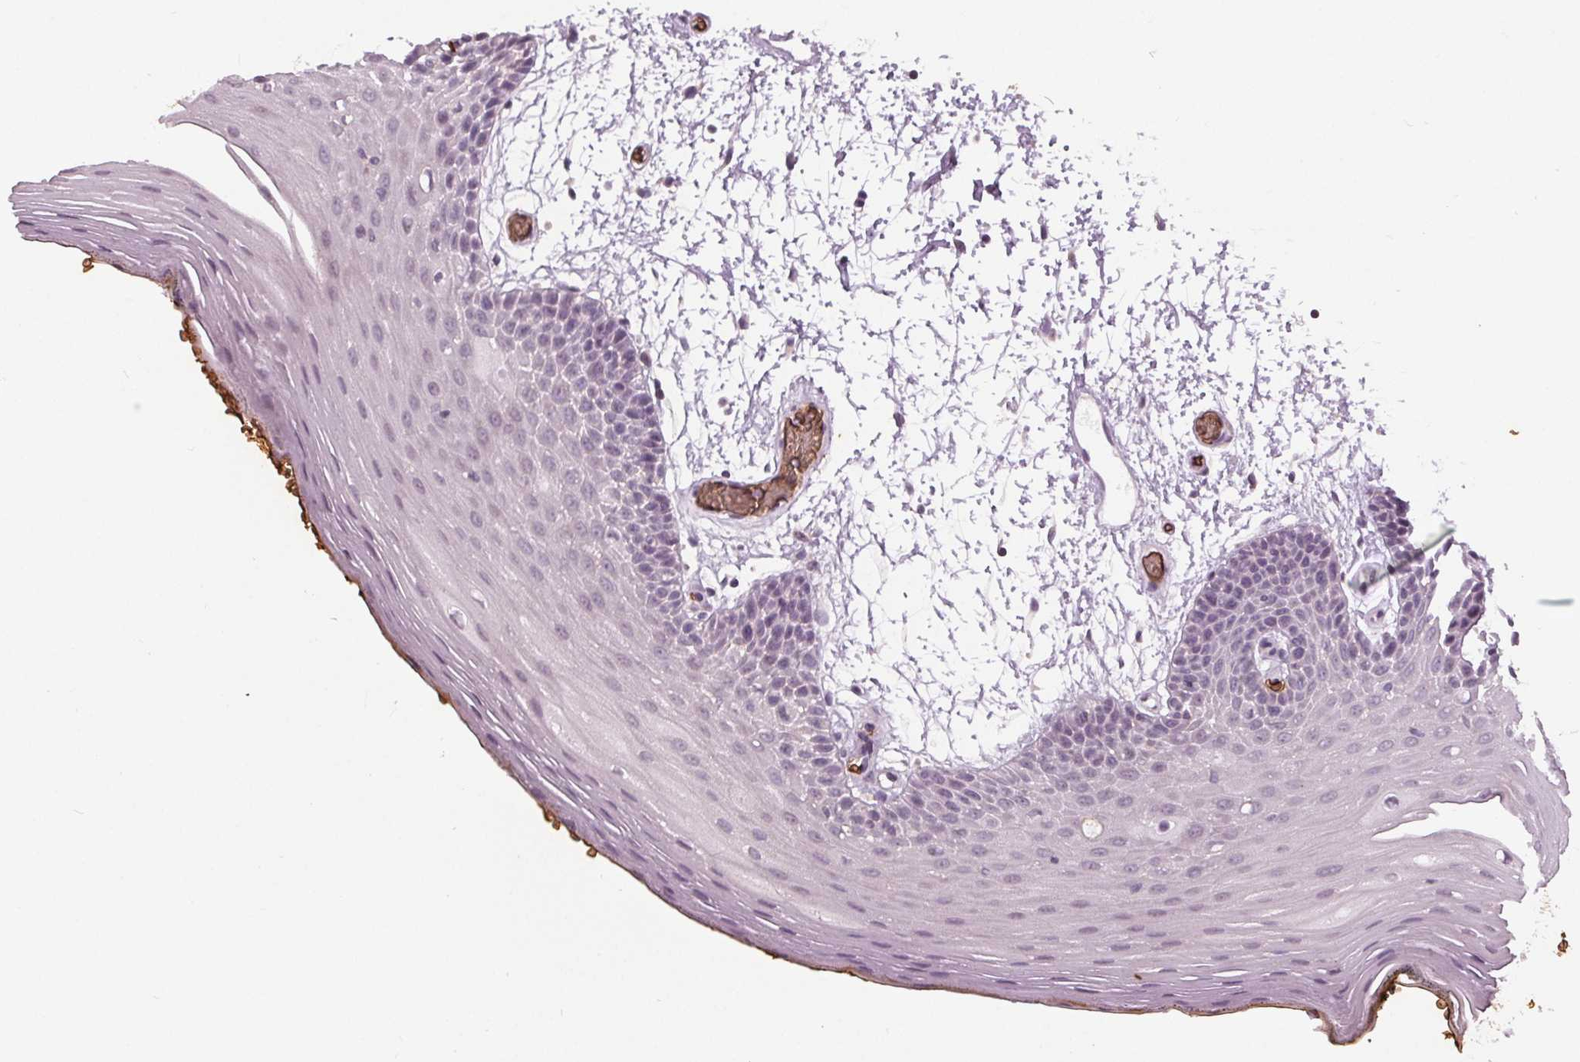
{"staining": {"intensity": "negative", "quantity": "none", "location": "none"}, "tissue": "oral mucosa", "cell_type": "Squamous epithelial cells", "image_type": "normal", "snomed": [{"axis": "morphology", "description": "Normal tissue, NOS"}, {"axis": "morphology", "description": "Squamous cell carcinoma, NOS"}, {"axis": "topography", "description": "Oral tissue"}, {"axis": "topography", "description": "Head-Neck"}], "caption": "High magnification brightfield microscopy of unremarkable oral mucosa stained with DAB (brown) and counterstained with hematoxylin (blue): squamous epithelial cells show no significant expression.", "gene": "SLC4A1", "patient": {"sex": "male", "age": 52}}